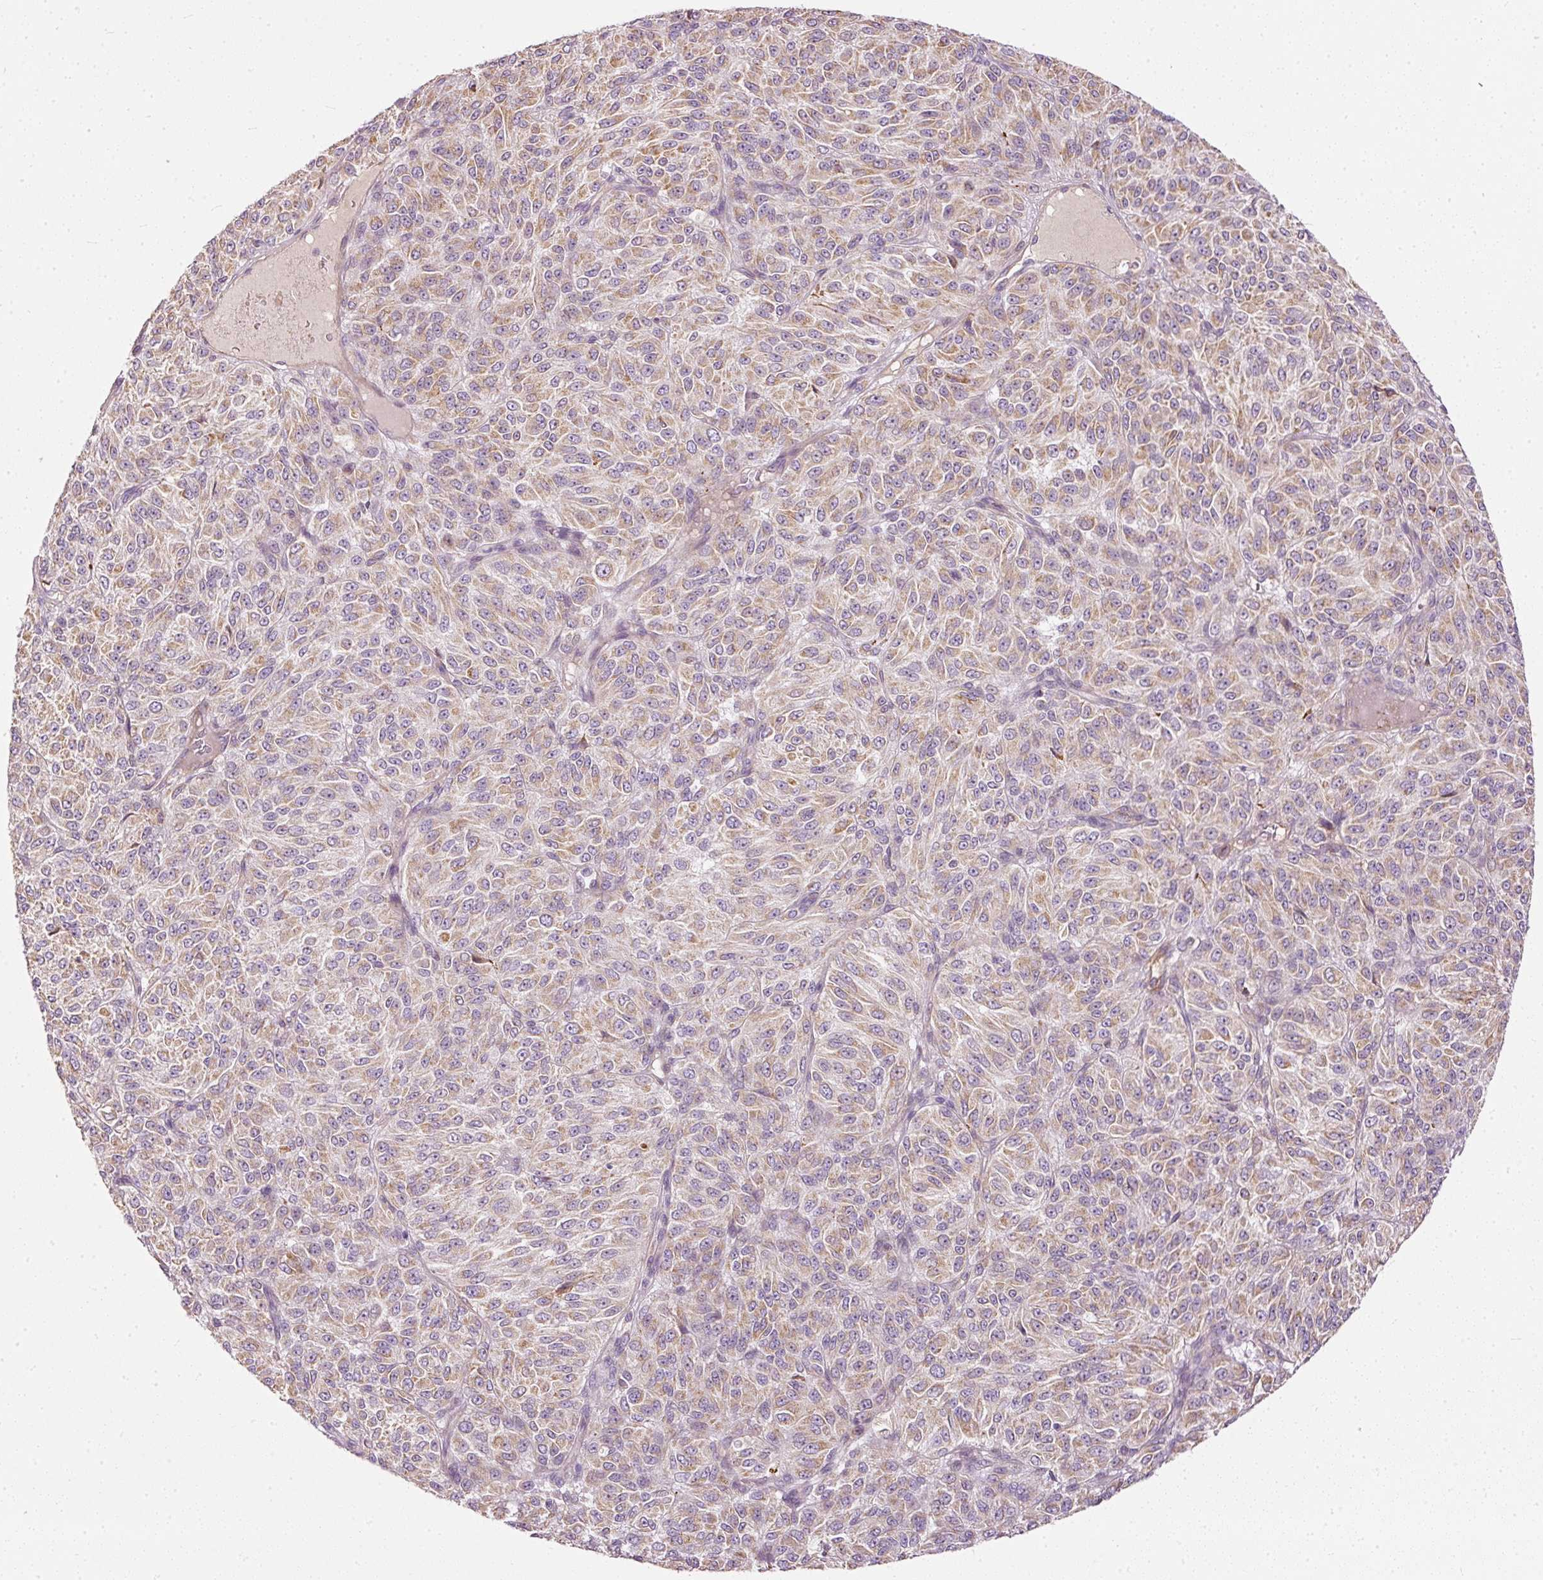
{"staining": {"intensity": "weak", "quantity": "25%-75%", "location": "cytoplasmic/membranous"}, "tissue": "melanoma", "cell_type": "Tumor cells", "image_type": "cancer", "snomed": [{"axis": "morphology", "description": "Malignant melanoma, Metastatic site"}, {"axis": "topography", "description": "Brain"}], "caption": "Brown immunohistochemical staining in malignant melanoma (metastatic site) exhibits weak cytoplasmic/membranous staining in about 25%-75% of tumor cells. (Stains: DAB in brown, nuclei in blue, Microscopy: brightfield microscopy at high magnification).", "gene": "PAQR9", "patient": {"sex": "female", "age": 56}}